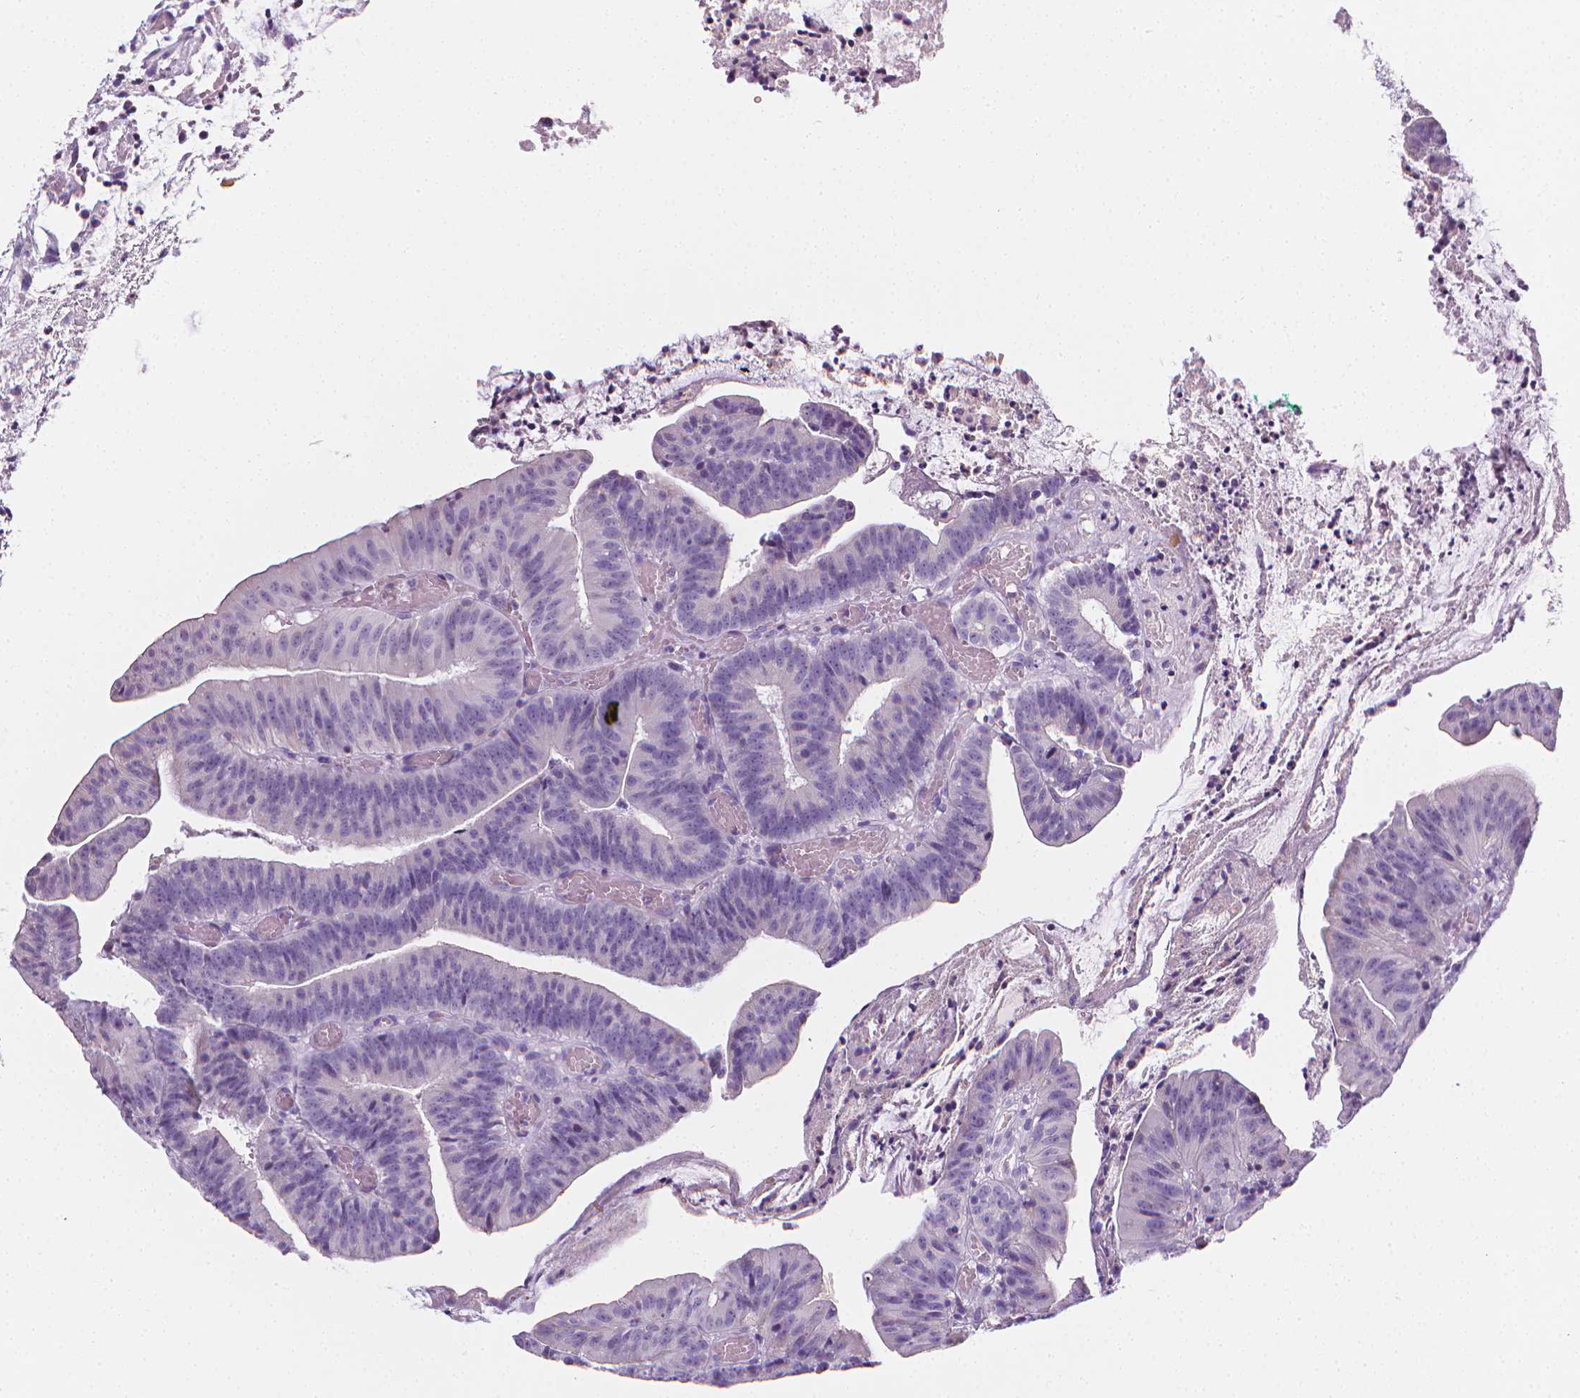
{"staining": {"intensity": "negative", "quantity": "none", "location": "none"}, "tissue": "colorectal cancer", "cell_type": "Tumor cells", "image_type": "cancer", "snomed": [{"axis": "morphology", "description": "Adenocarcinoma, NOS"}, {"axis": "topography", "description": "Colon"}], "caption": "Colorectal cancer was stained to show a protein in brown. There is no significant positivity in tumor cells. Nuclei are stained in blue.", "gene": "DCAF8L1", "patient": {"sex": "female", "age": 78}}